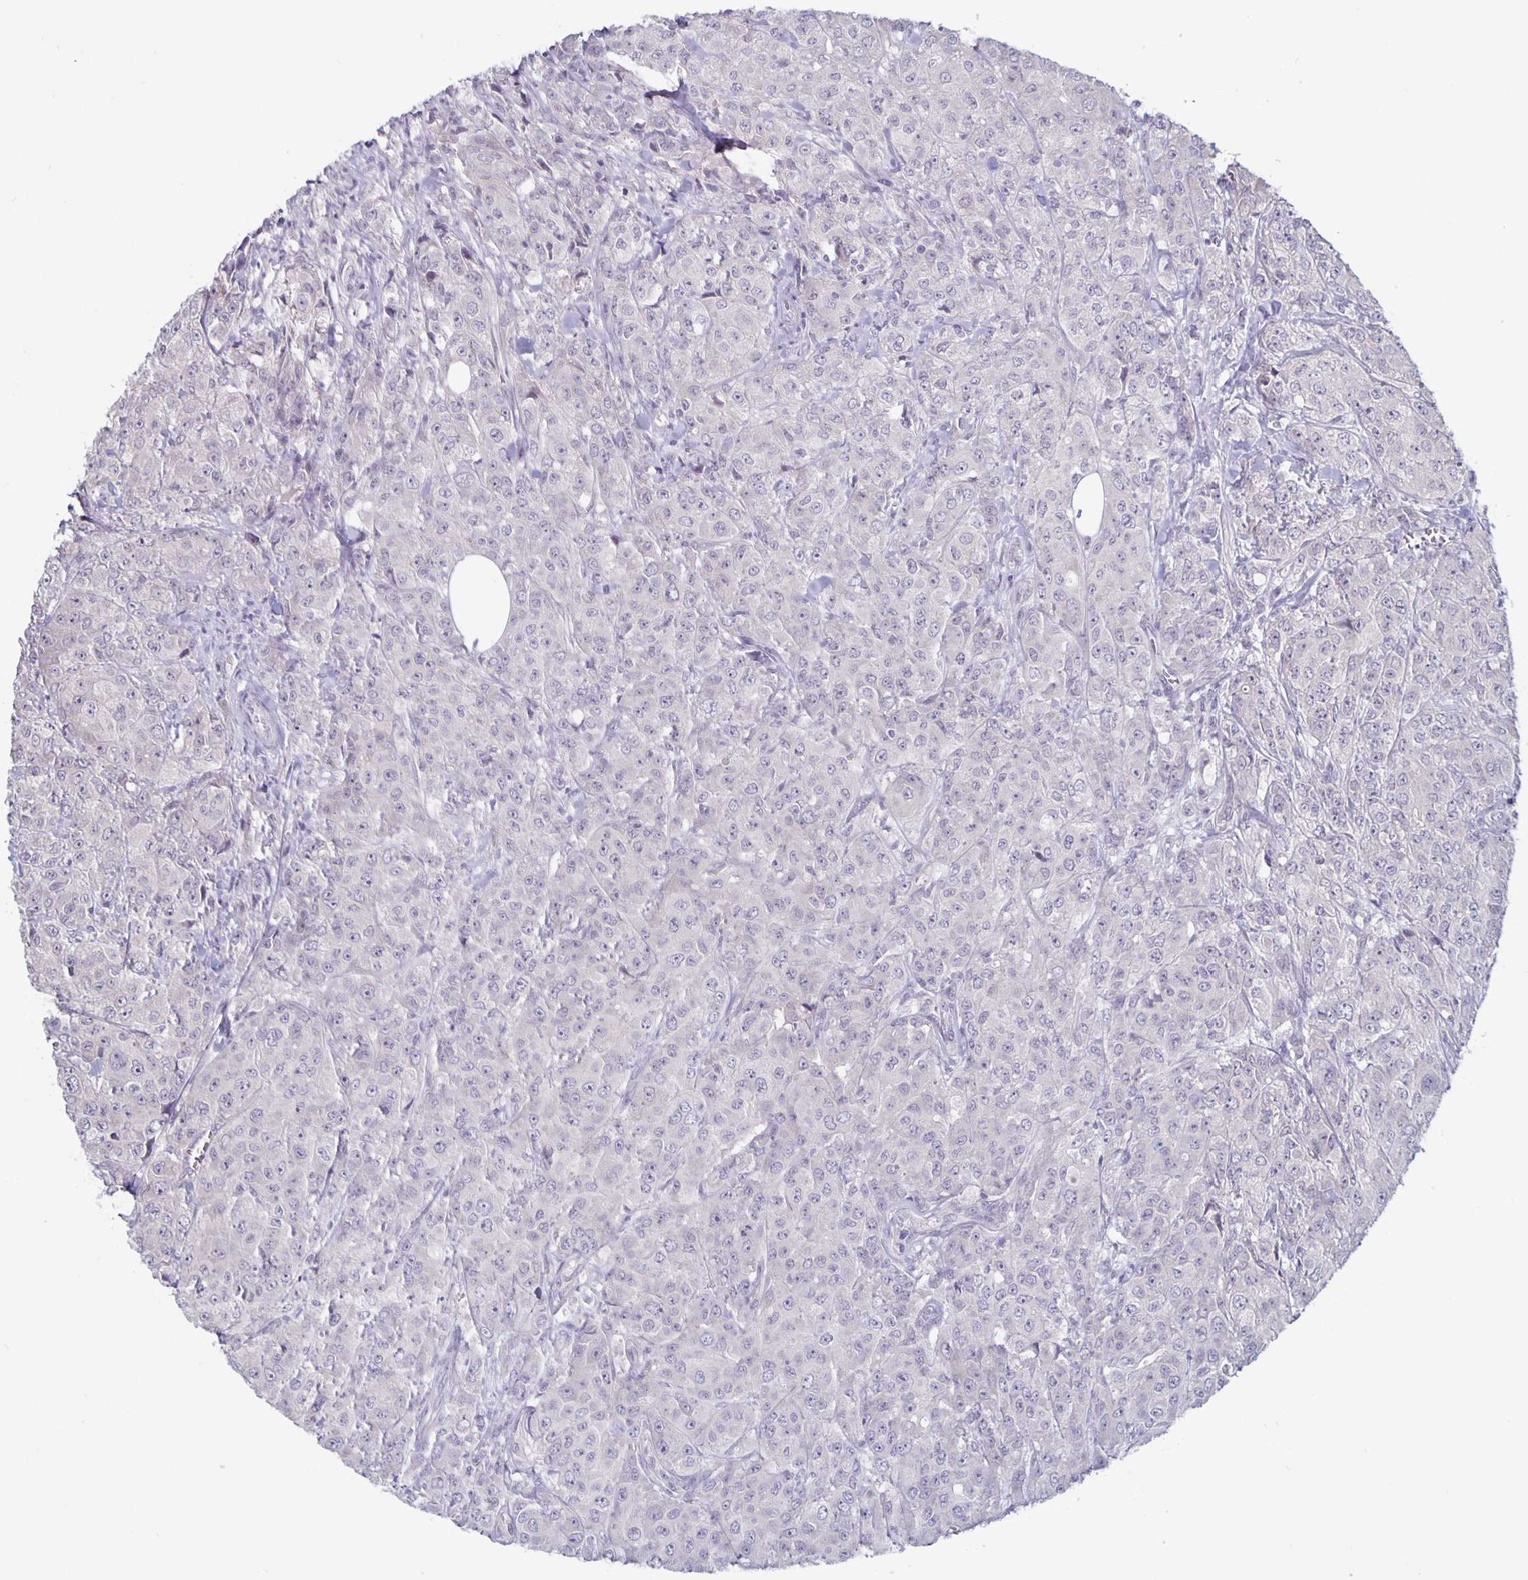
{"staining": {"intensity": "negative", "quantity": "none", "location": "none"}, "tissue": "breast cancer", "cell_type": "Tumor cells", "image_type": "cancer", "snomed": [{"axis": "morphology", "description": "Normal tissue, NOS"}, {"axis": "morphology", "description": "Duct carcinoma"}, {"axis": "topography", "description": "Breast"}], "caption": "Immunohistochemical staining of breast cancer (intraductal carcinoma) shows no significant staining in tumor cells.", "gene": "PLCB3", "patient": {"sex": "female", "age": 43}}